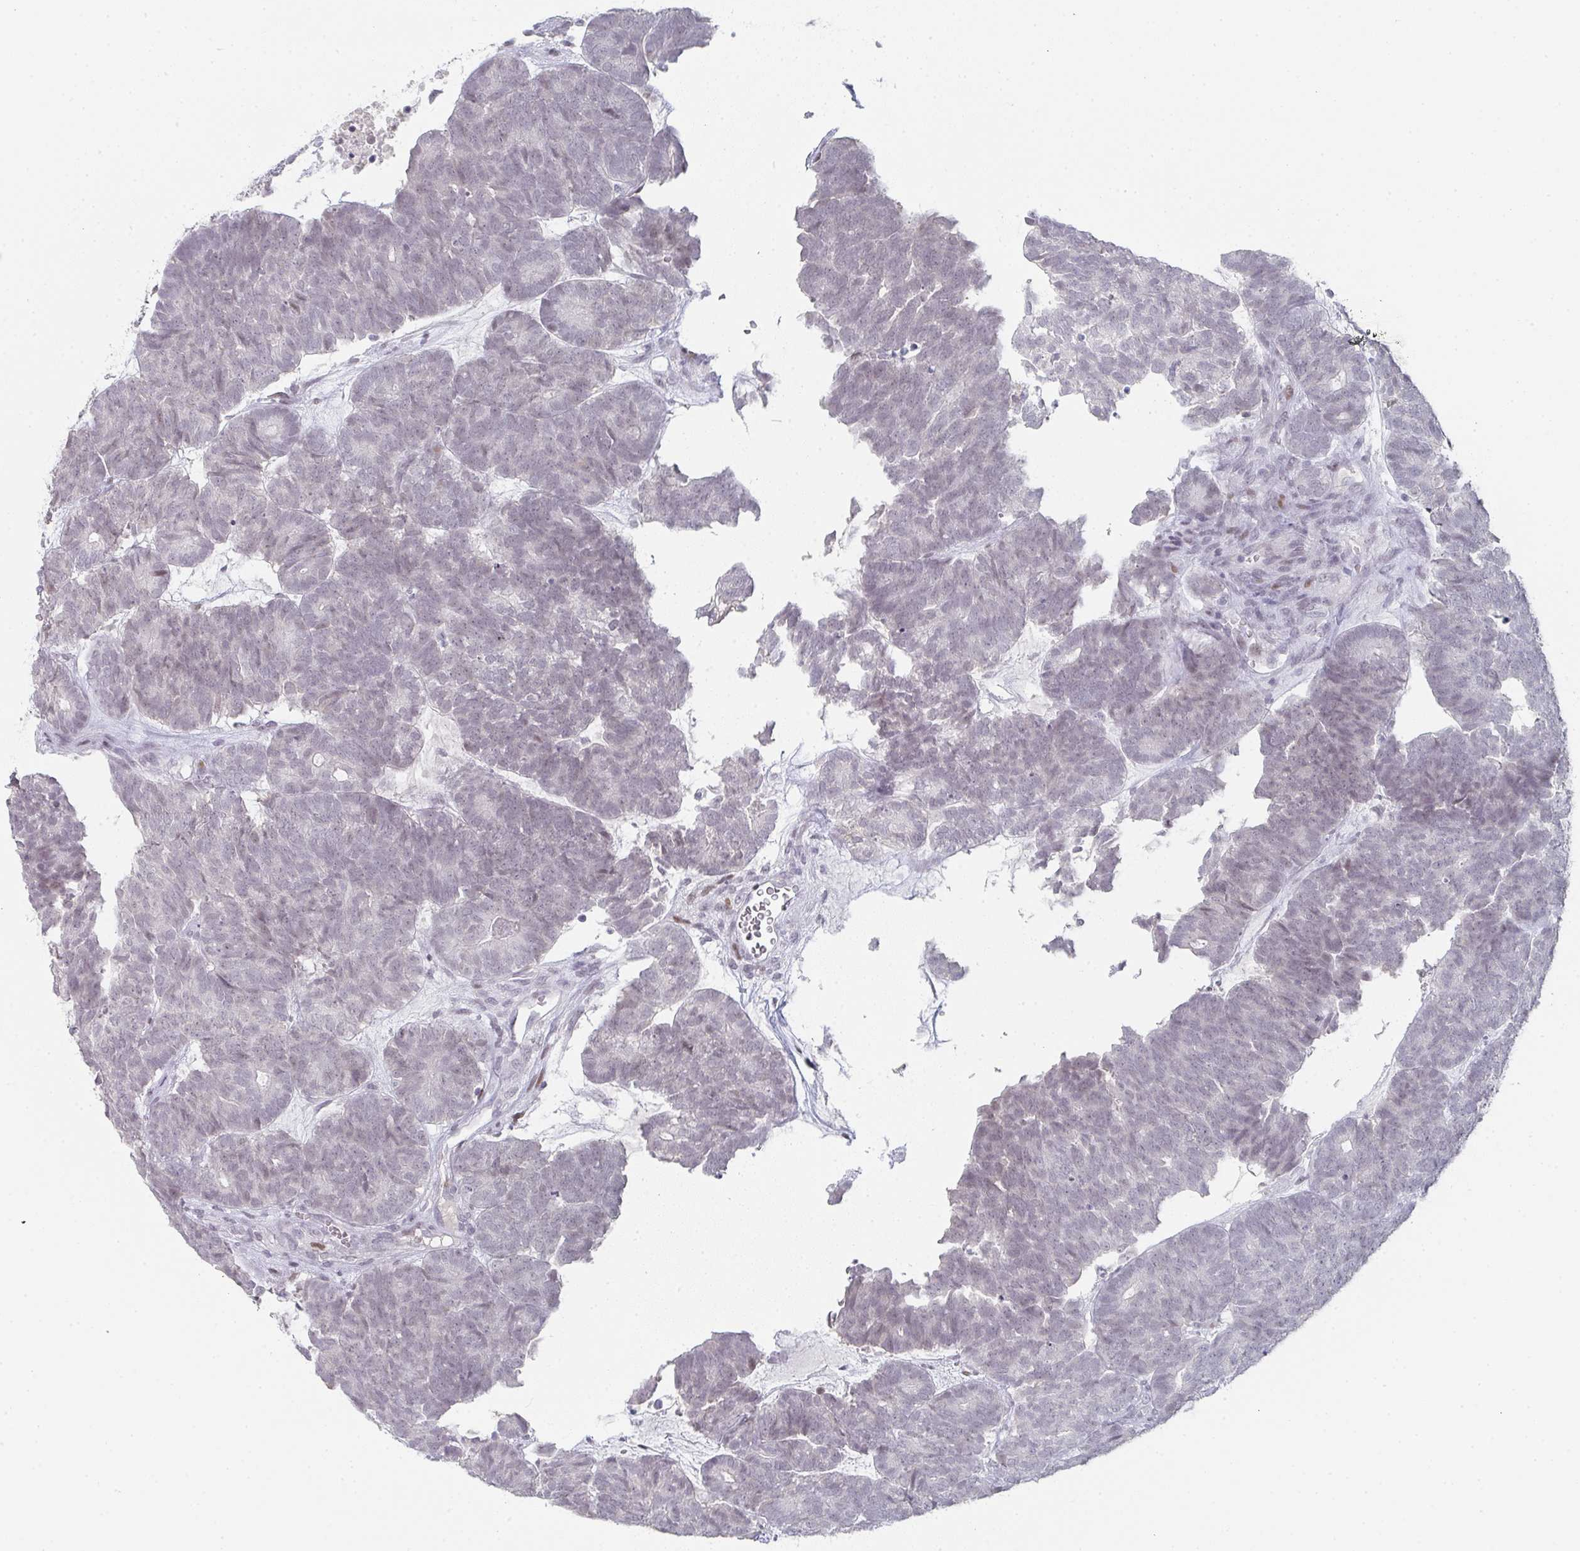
{"staining": {"intensity": "negative", "quantity": "none", "location": "none"}, "tissue": "head and neck cancer", "cell_type": "Tumor cells", "image_type": "cancer", "snomed": [{"axis": "morphology", "description": "Adenocarcinoma, NOS"}, {"axis": "topography", "description": "Head-Neck"}], "caption": "Adenocarcinoma (head and neck) stained for a protein using immunohistochemistry (IHC) shows no staining tumor cells.", "gene": "LIN54", "patient": {"sex": "female", "age": 81}}